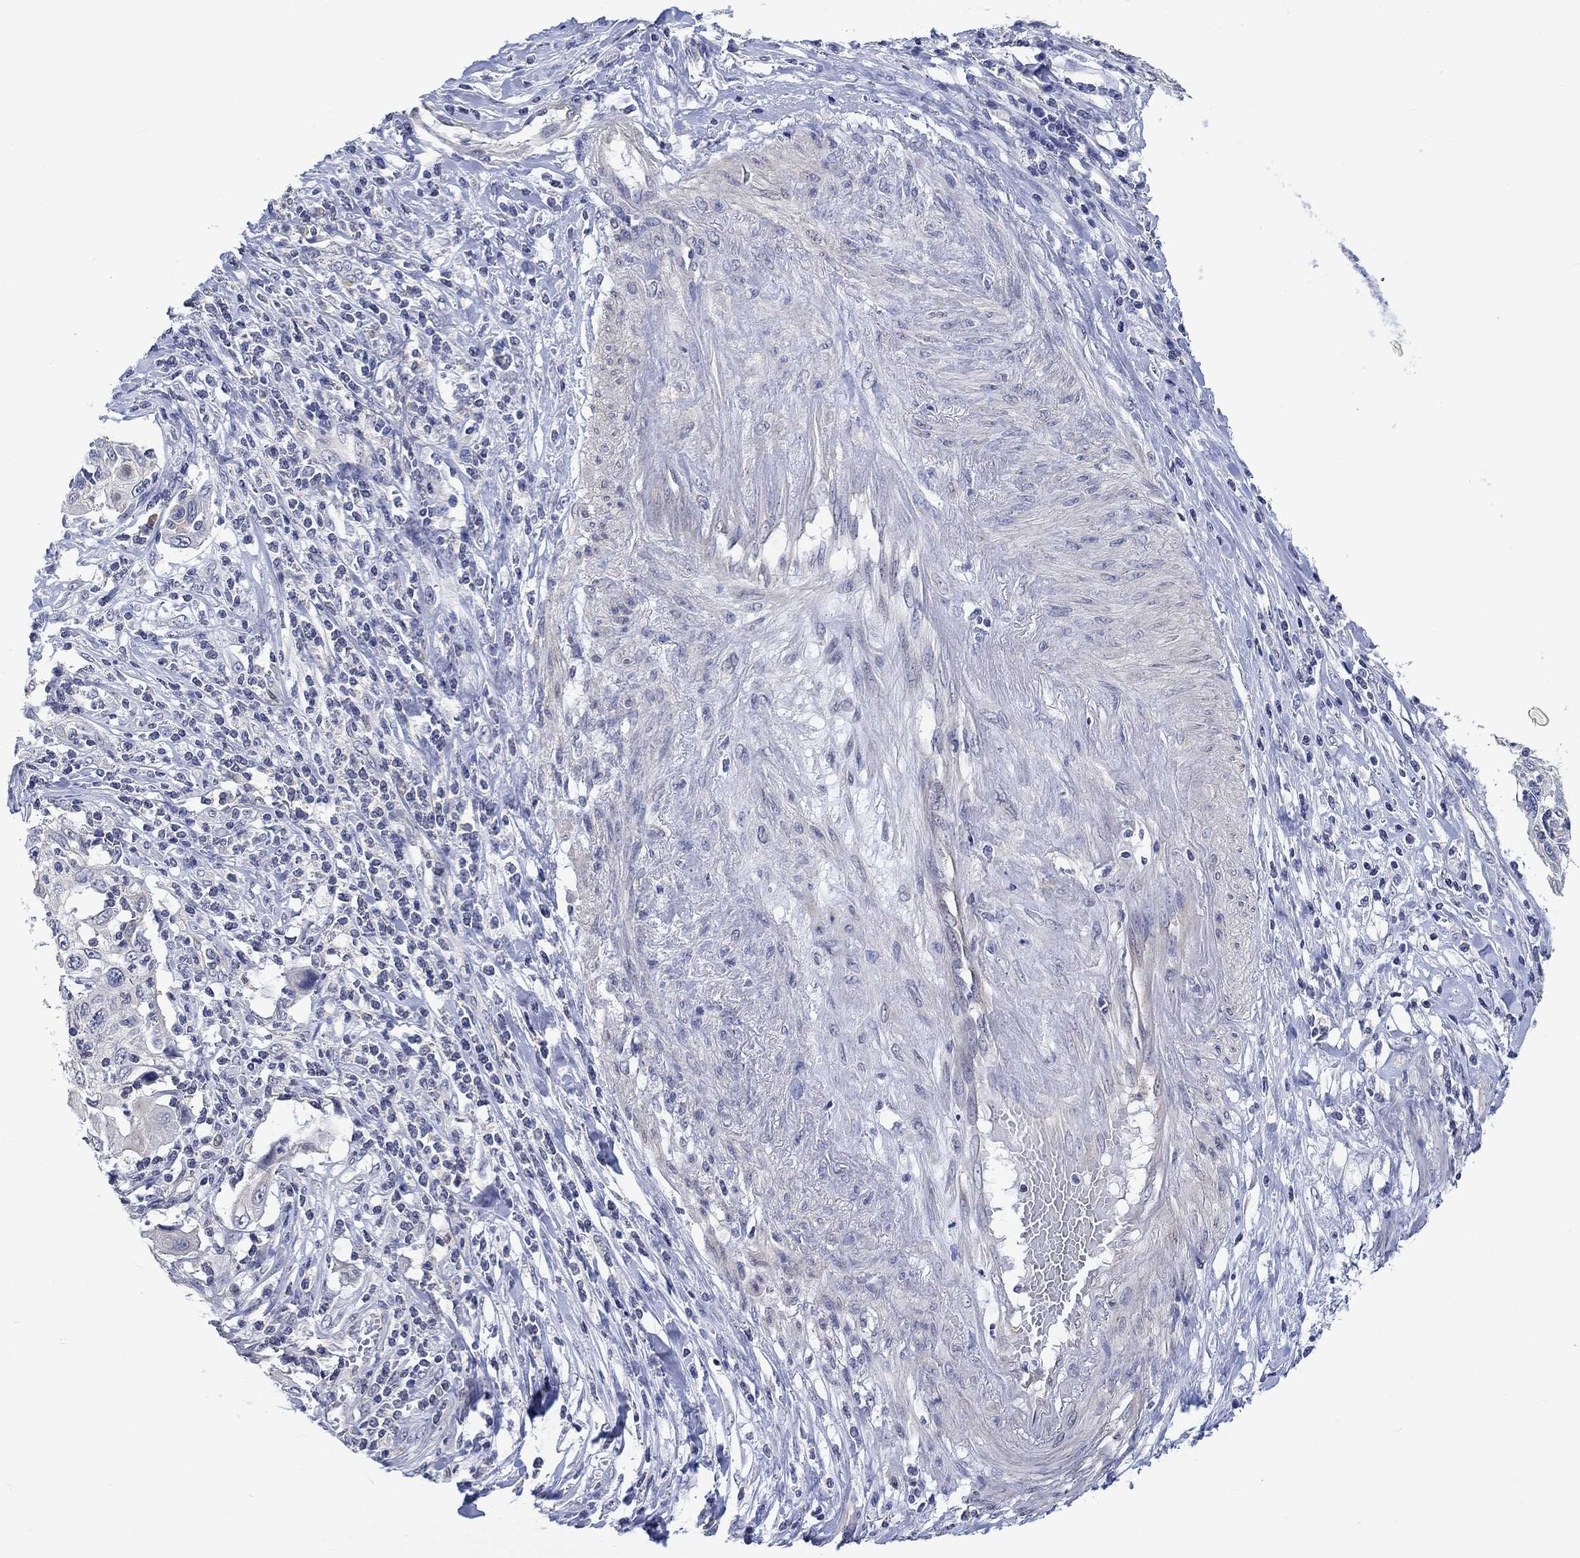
{"staining": {"intensity": "weak", "quantity": "<25%", "location": "cytoplasmic/membranous"}, "tissue": "cervical cancer", "cell_type": "Tumor cells", "image_type": "cancer", "snomed": [{"axis": "morphology", "description": "Squamous cell carcinoma, NOS"}, {"axis": "topography", "description": "Cervix"}], "caption": "Tumor cells show no significant protein staining in cervical cancer. (DAB (3,3'-diaminobenzidine) IHC with hematoxylin counter stain).", "gene": "AGRP", "patient": {"sex": "female", "age": 70}}